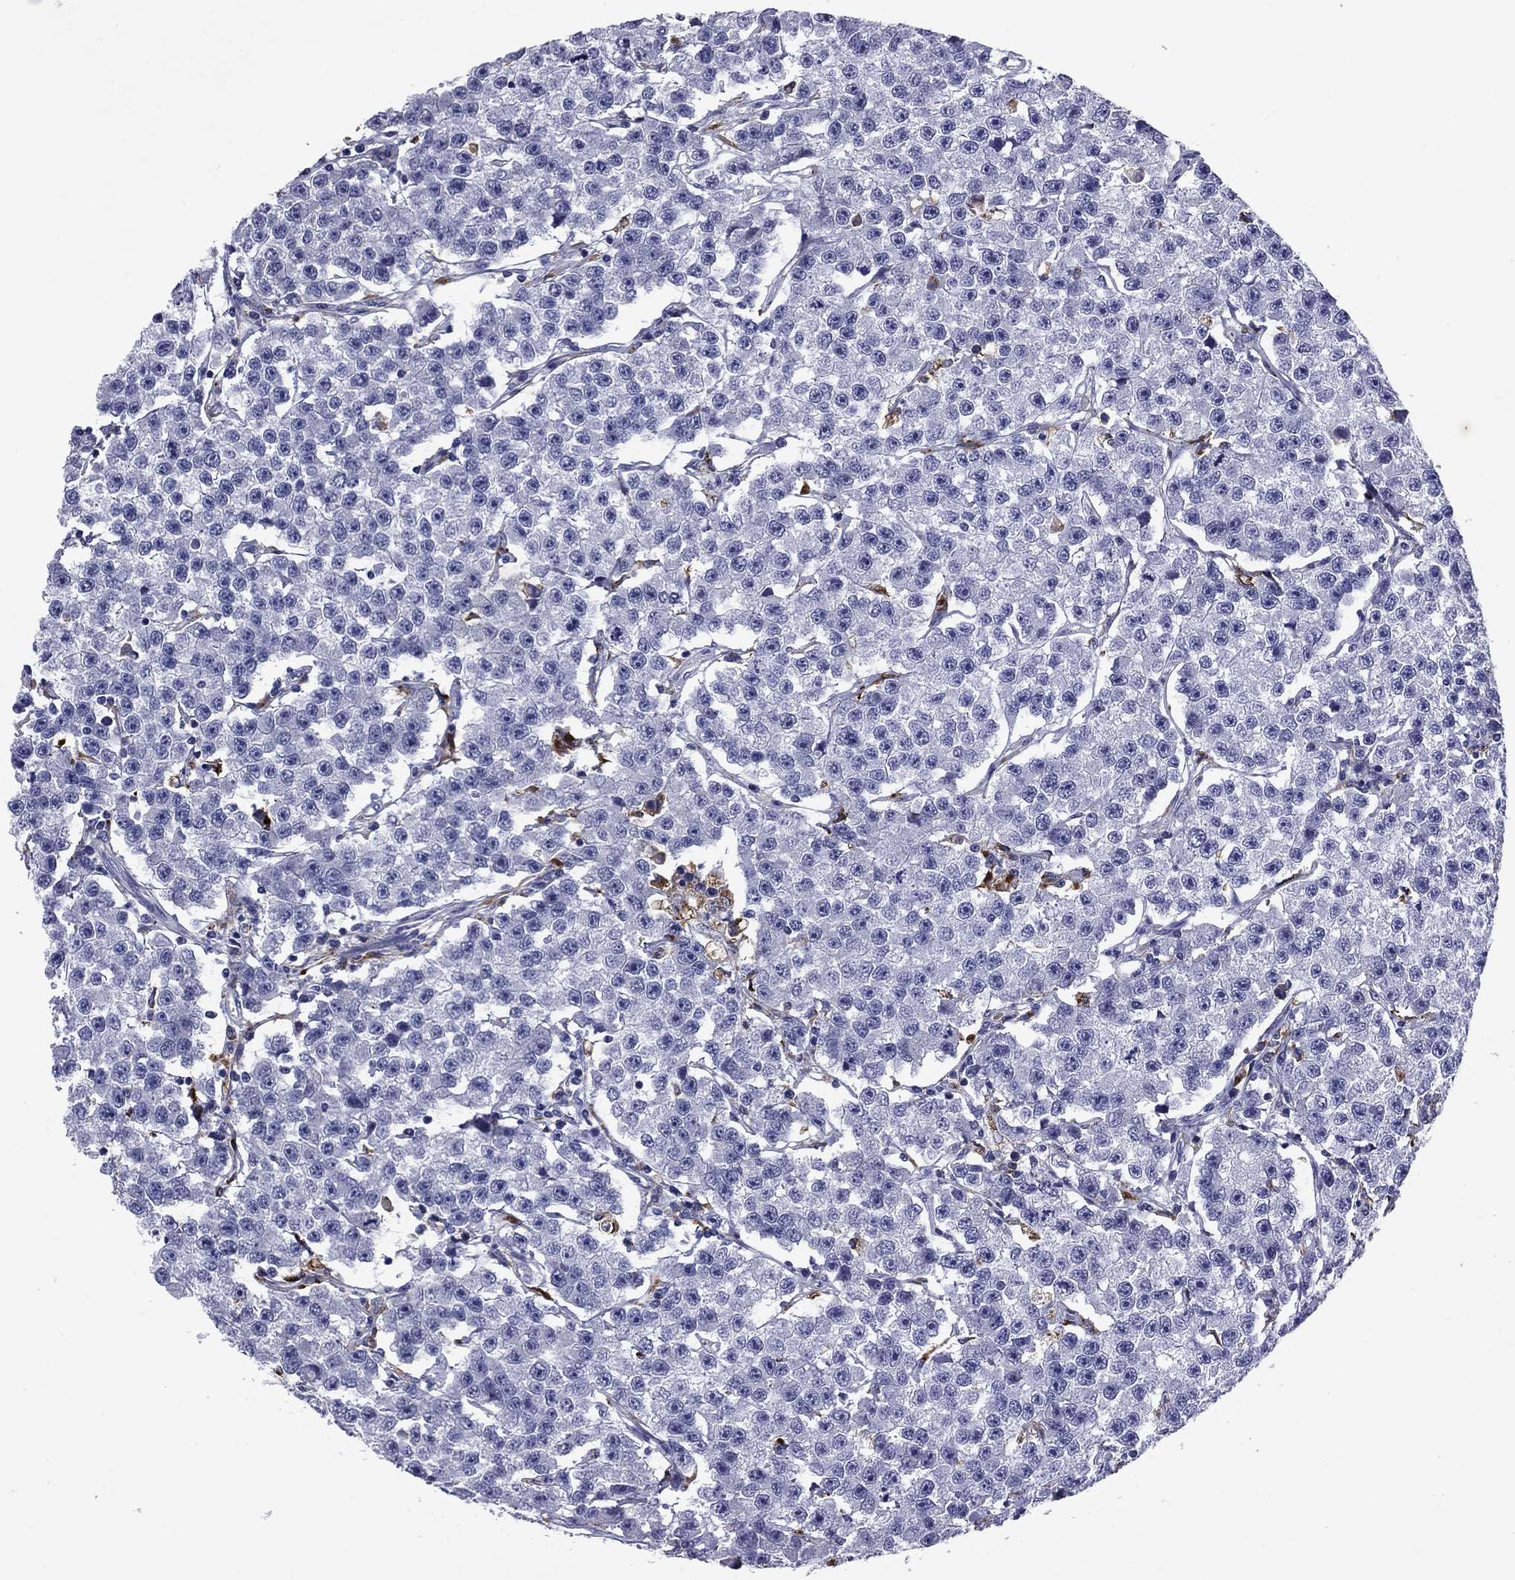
{"staining": {"intensity": "negative", "quantity": "none", "location": "none"}, "tissue": "testis cancer", "cell_type": "Tumor cells", "image_type": "cancer", "snomed": [{"axis": "morphology", "description": "Seminoma, NOS"}, {"axis": "topography", "description": "Testis"}], "caption": "Tumor cells are negative for brown protein staining in seminoma (testis).", "gene": "MADCAM1", "patient": {"sex": "male", "age": 59}}